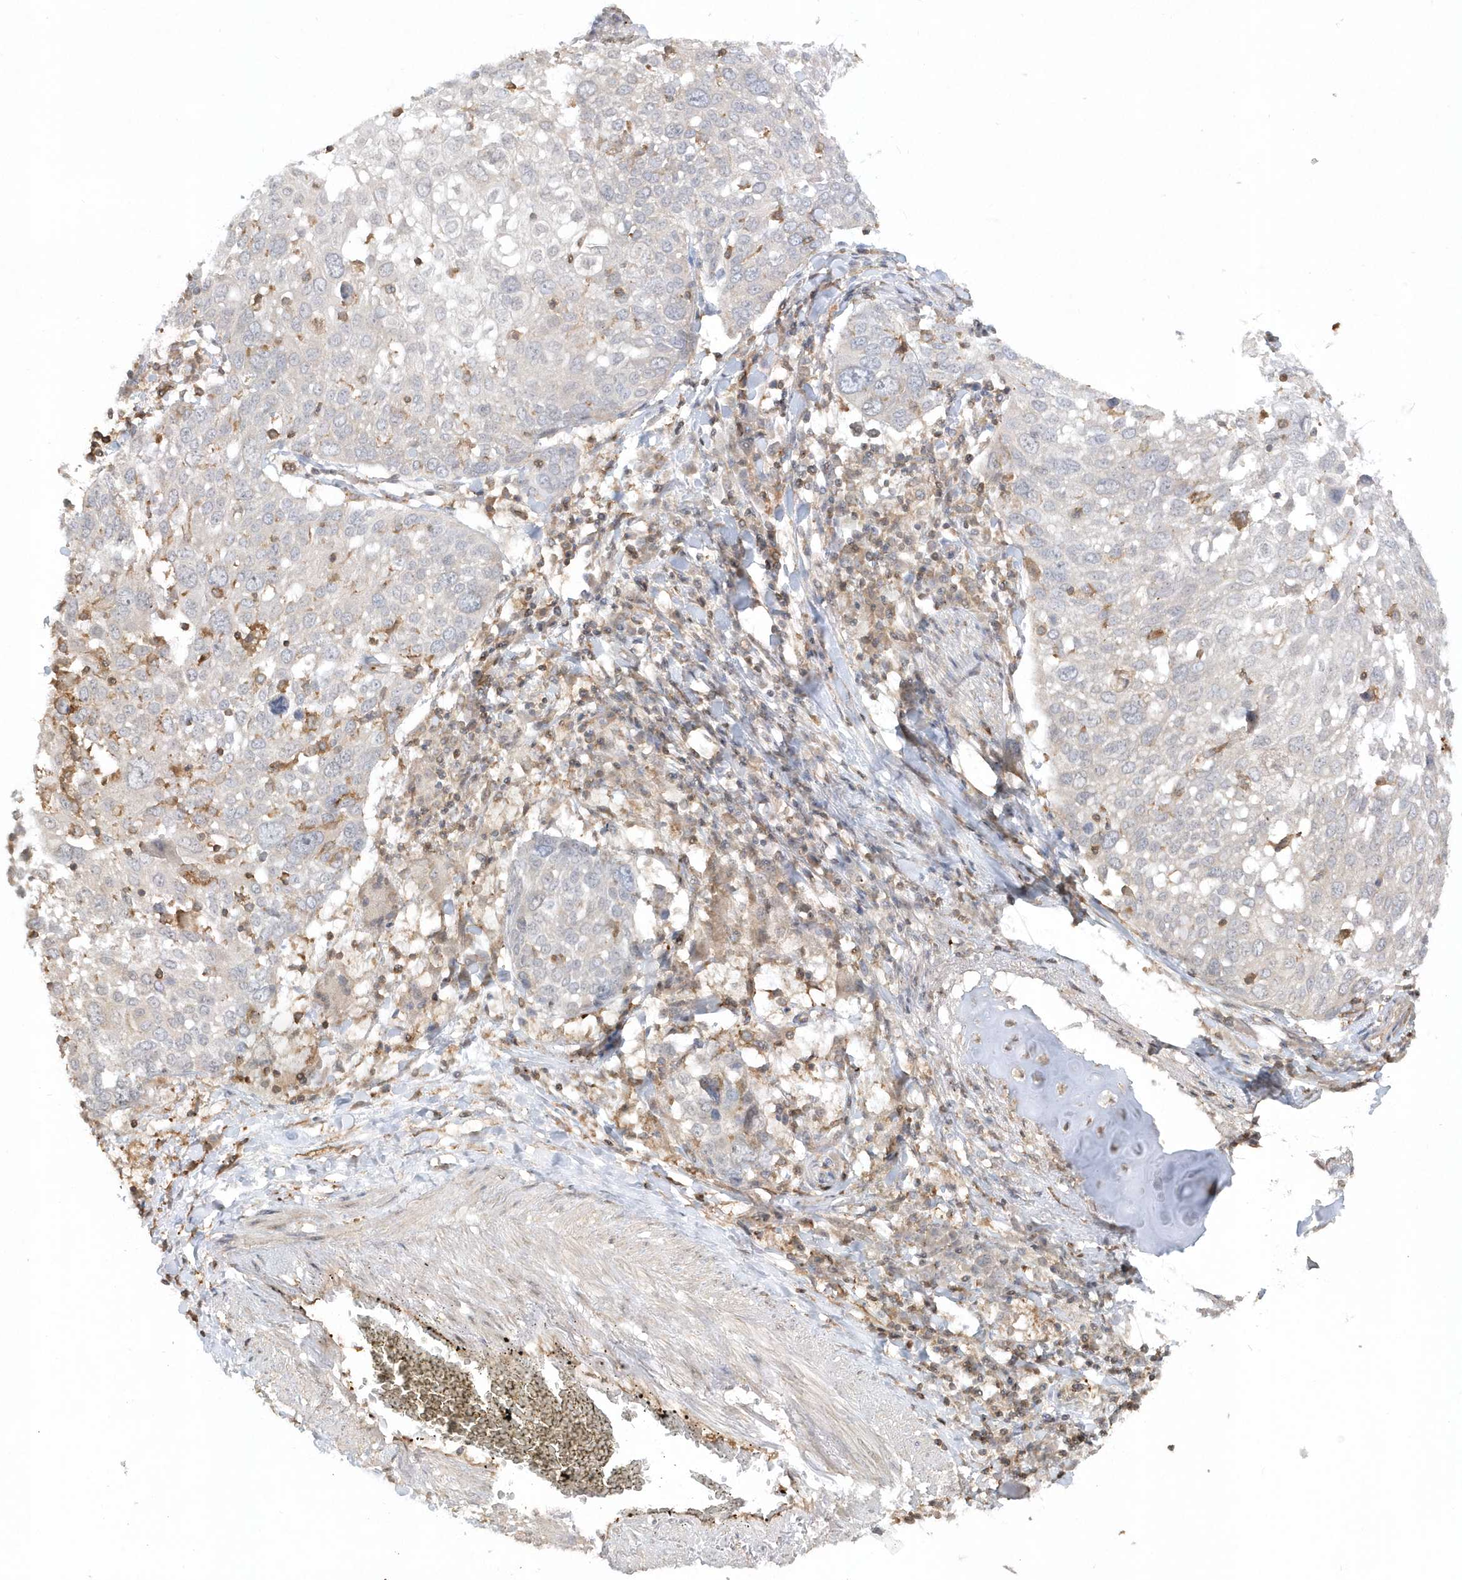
{"staining": {"intensity": "negative", "quantity": "none", "location": "none"}, "tissue": "lung cancer", "cell_type": "Tumor cells", "image_type": "cancer", "snomed": [{"axis": "morphology", "description": "Squamous cell carcinoma, NOS"}, {"axis": "topography", "description": "Lung"}], "caption": "Immunohistochemistry histopathology image of lung cancer (squamous cell carcinoma) stained for a protein (brown), which reveals no positivity in tumor cells. The staining was performed using DAB (3,3'-diaminobenzidine) to visualize the protein expression in brown, while the nuclei were stained in blue with hematoxylin (Magnification: 20x).", "gene": "BSN", "patient": {"sex": "male", "age": 65}}